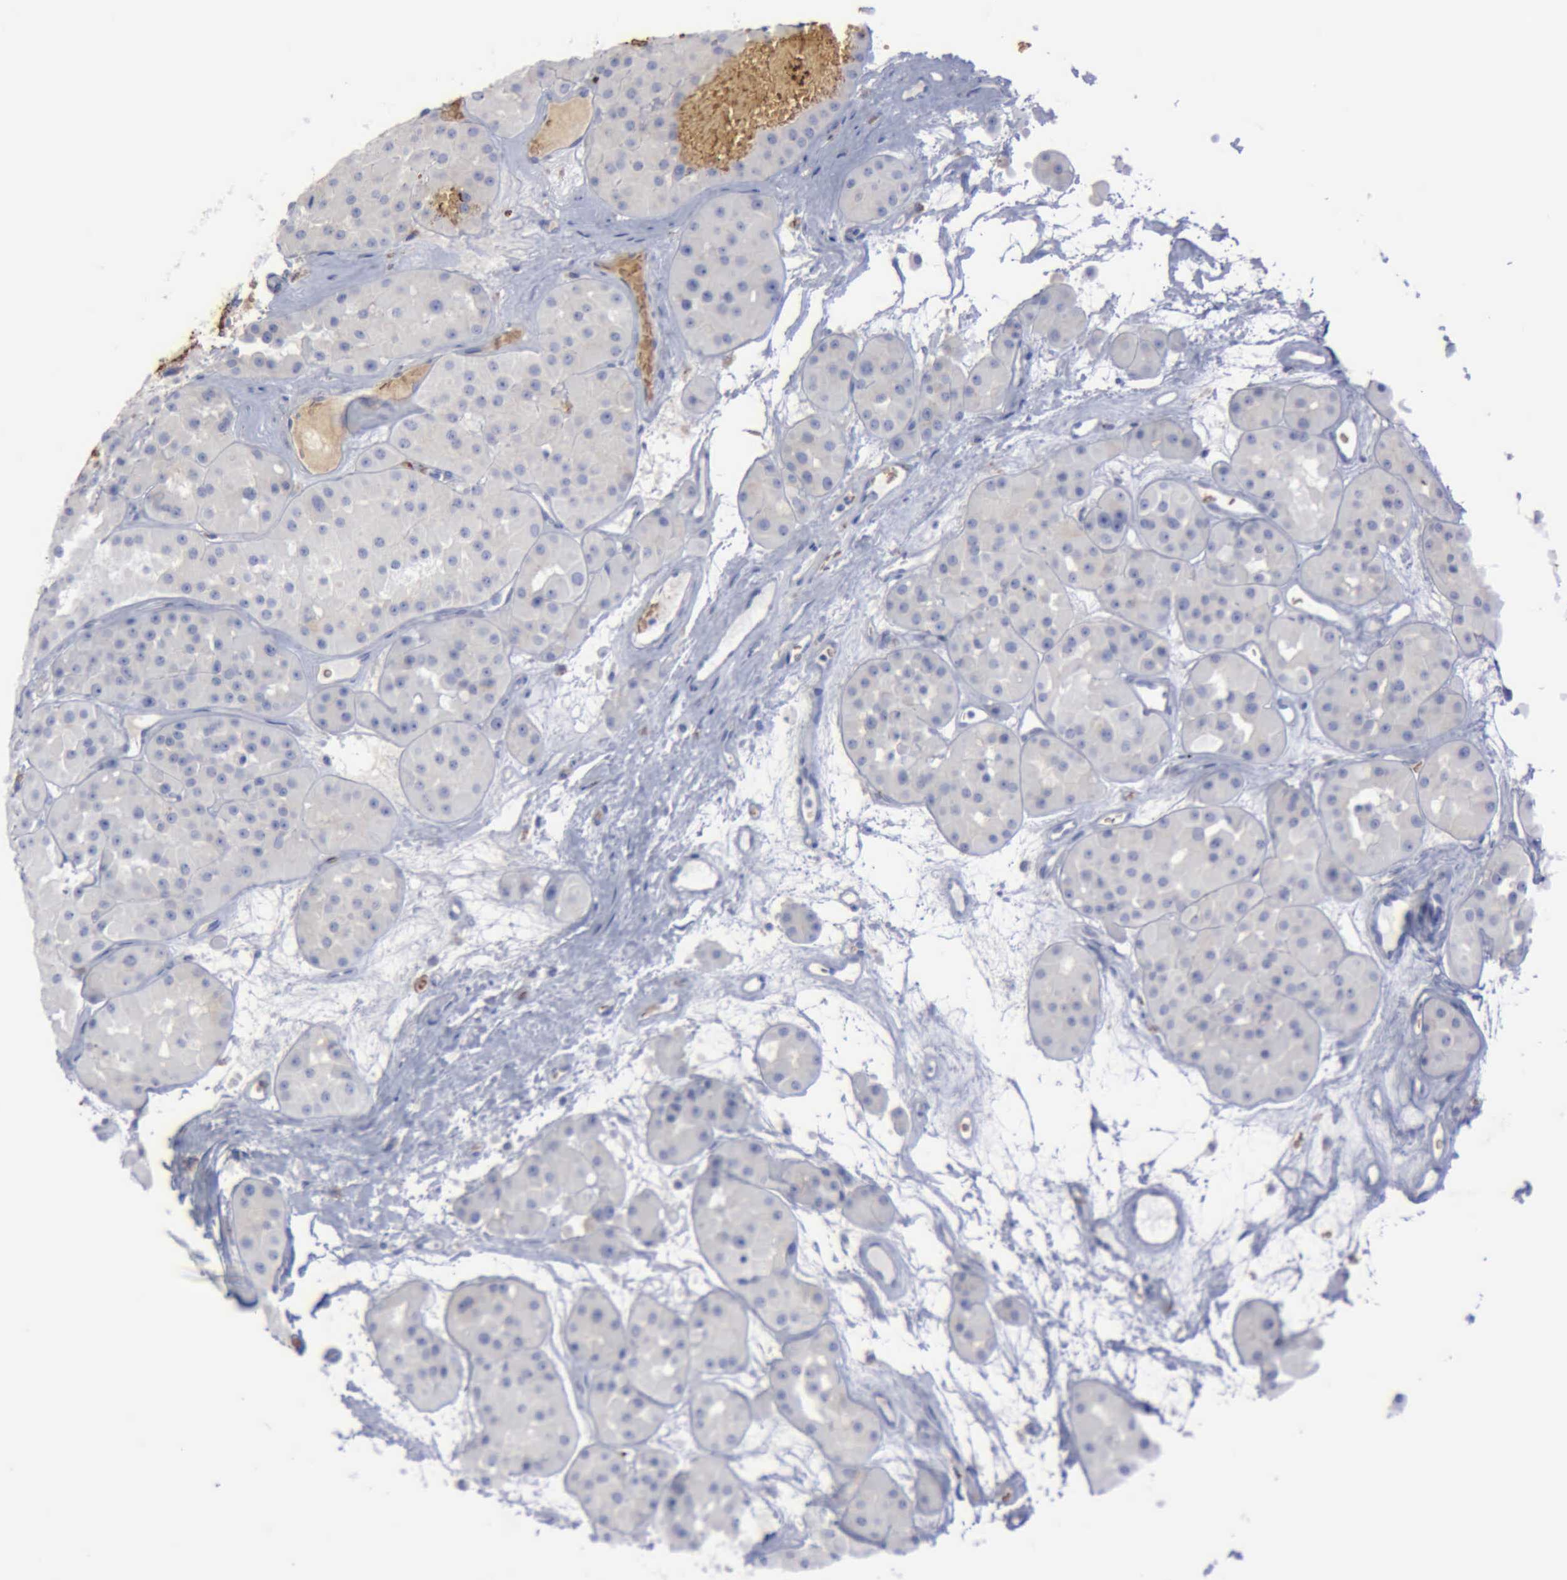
{"staining": {"intensity": "negative", "quantity": "none", "location": "none"}, "tissue": "renal cancer", "cell_type": "Tumor cells", "image_type": "cancer", "snomed": [{"axis": "morphology", "description": "Adenocarcinoma, uncertain malignant potential"}, {"axis": "topography", "description": "Kidney"}], "caption": "This is an immunohistochemistry histopathology image of adenocarcinoma,  uncertain malignant potential (renal). There is no positivity in tumor cells.", "gene": "TGFB1", "patient": {"sex": "male", "age": 63}}